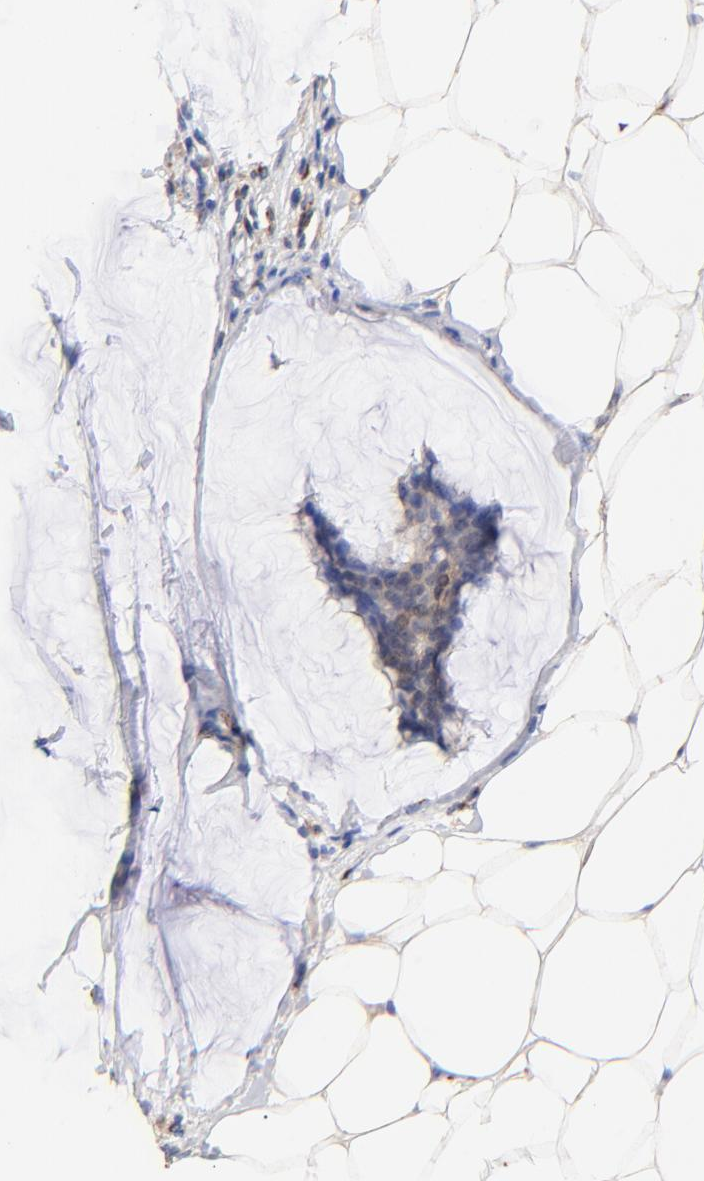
{"staining": {"intensity": "weak", "quantity": ">75%", "location": "cytoplasmic/membranous"}, "tissue": "breast cancer", "cell_type": "Tumor cells", "image_type": "cancer", "snomed": [{"axis": "morphology", "description": "Duct carcinoma"}, {"axis": "topography", "description": "Breast"}], "caption": "A low amount of weak cytoplasmic/membranous expression is seen in about >75% of tumor cells in breast cancer (infiltrating ductal carcinoma) tissue.", "gene": "FMNL3", "patient": {"sex": "female", "age": 93}}